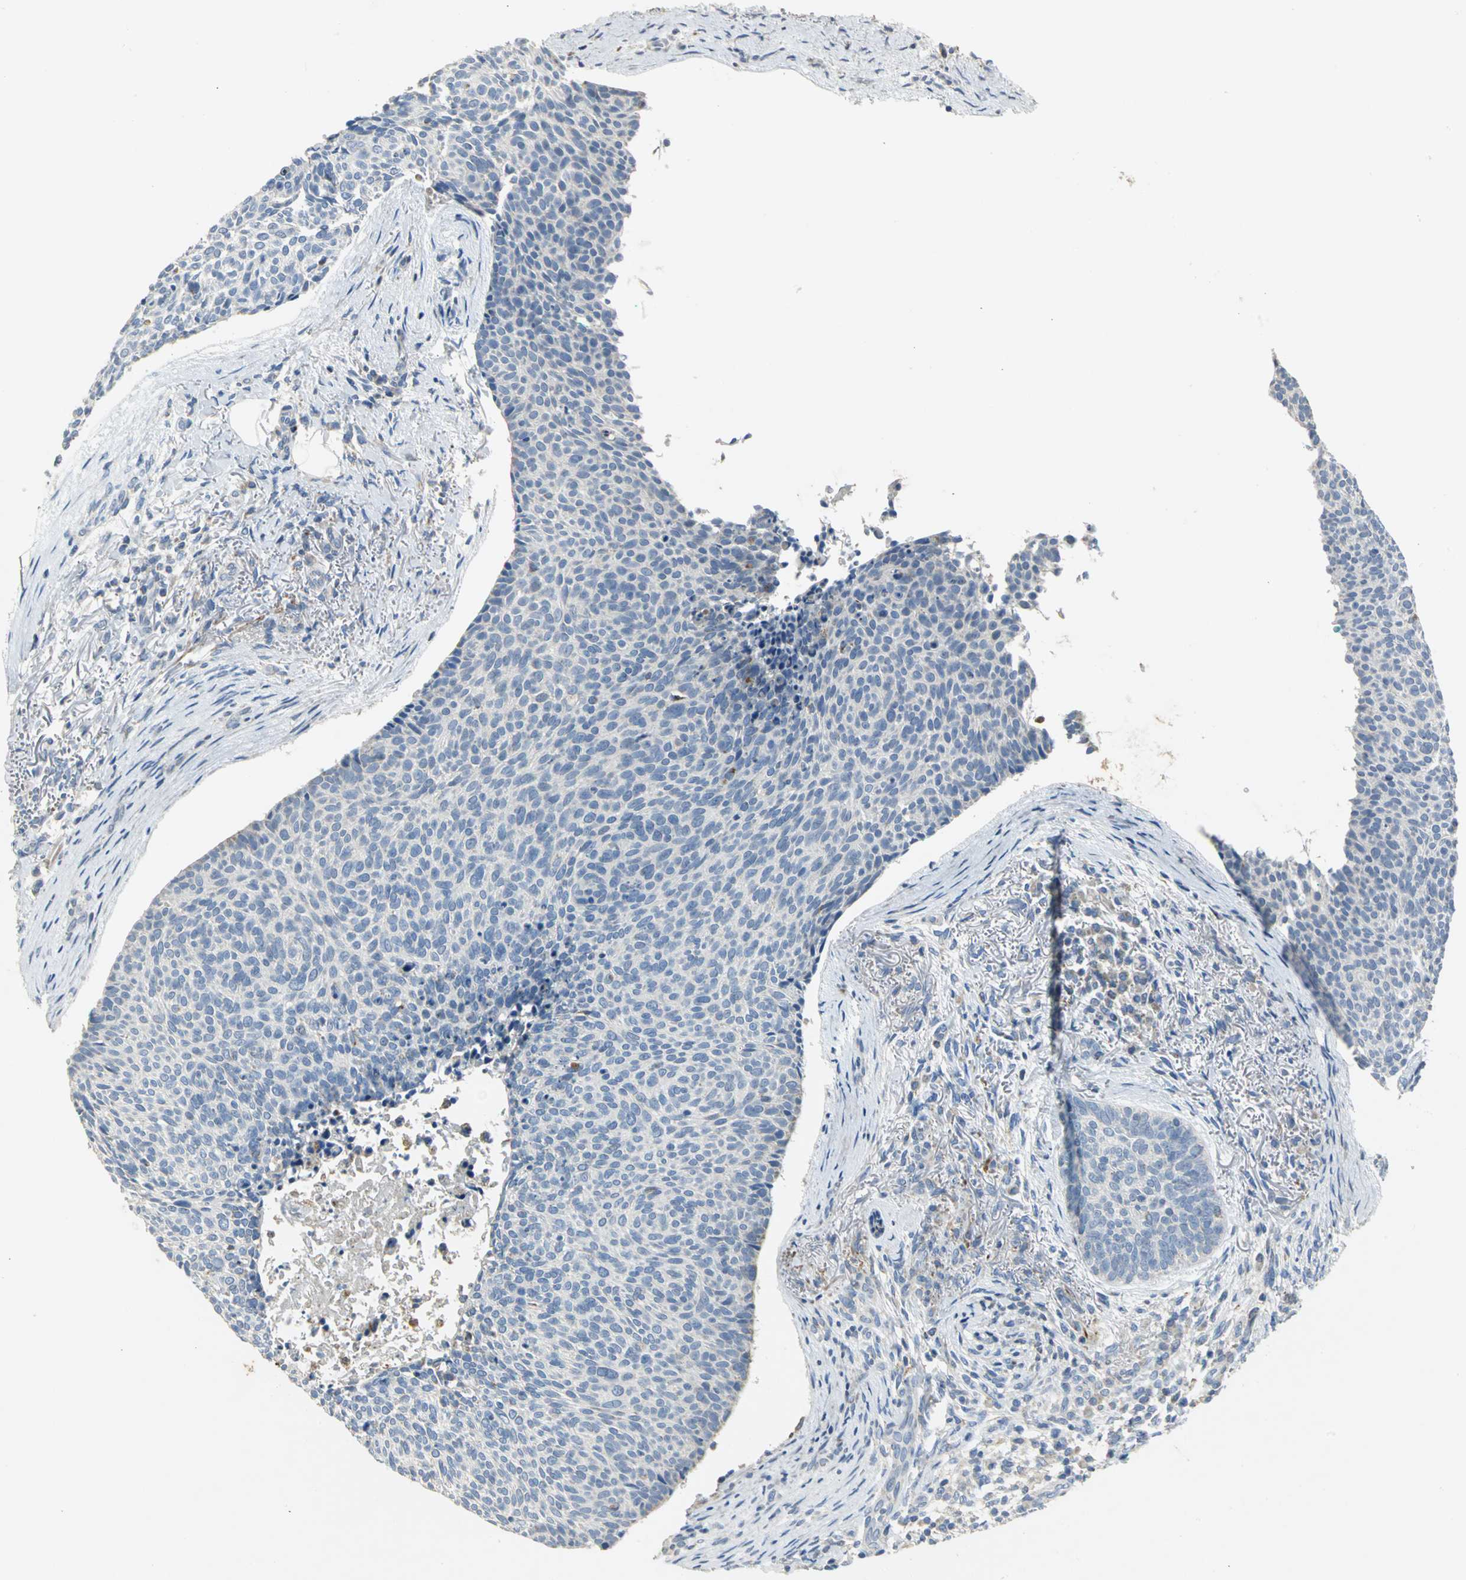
{"staining": {"intensity": "negative", "quantity": "none", "location": "none"}, "tissue": "skin cancer", "cell_type": "Tumor cells", "image_type": "cancer", "snomed": [{"axis": "morphology", "description": "Normal tissue, NOS"}, {"axis": "morphology", "description": "Basal cell carcinoma"}, {"axis": "topography", "description": "Skin"}], "caption": "There is no significant positivity in tumor cells of basal cell carcinoma (skin). Nuclei are stained in blue.", "gene": "SPPL2B", "patient": {"sex": "female", "age": 57}}